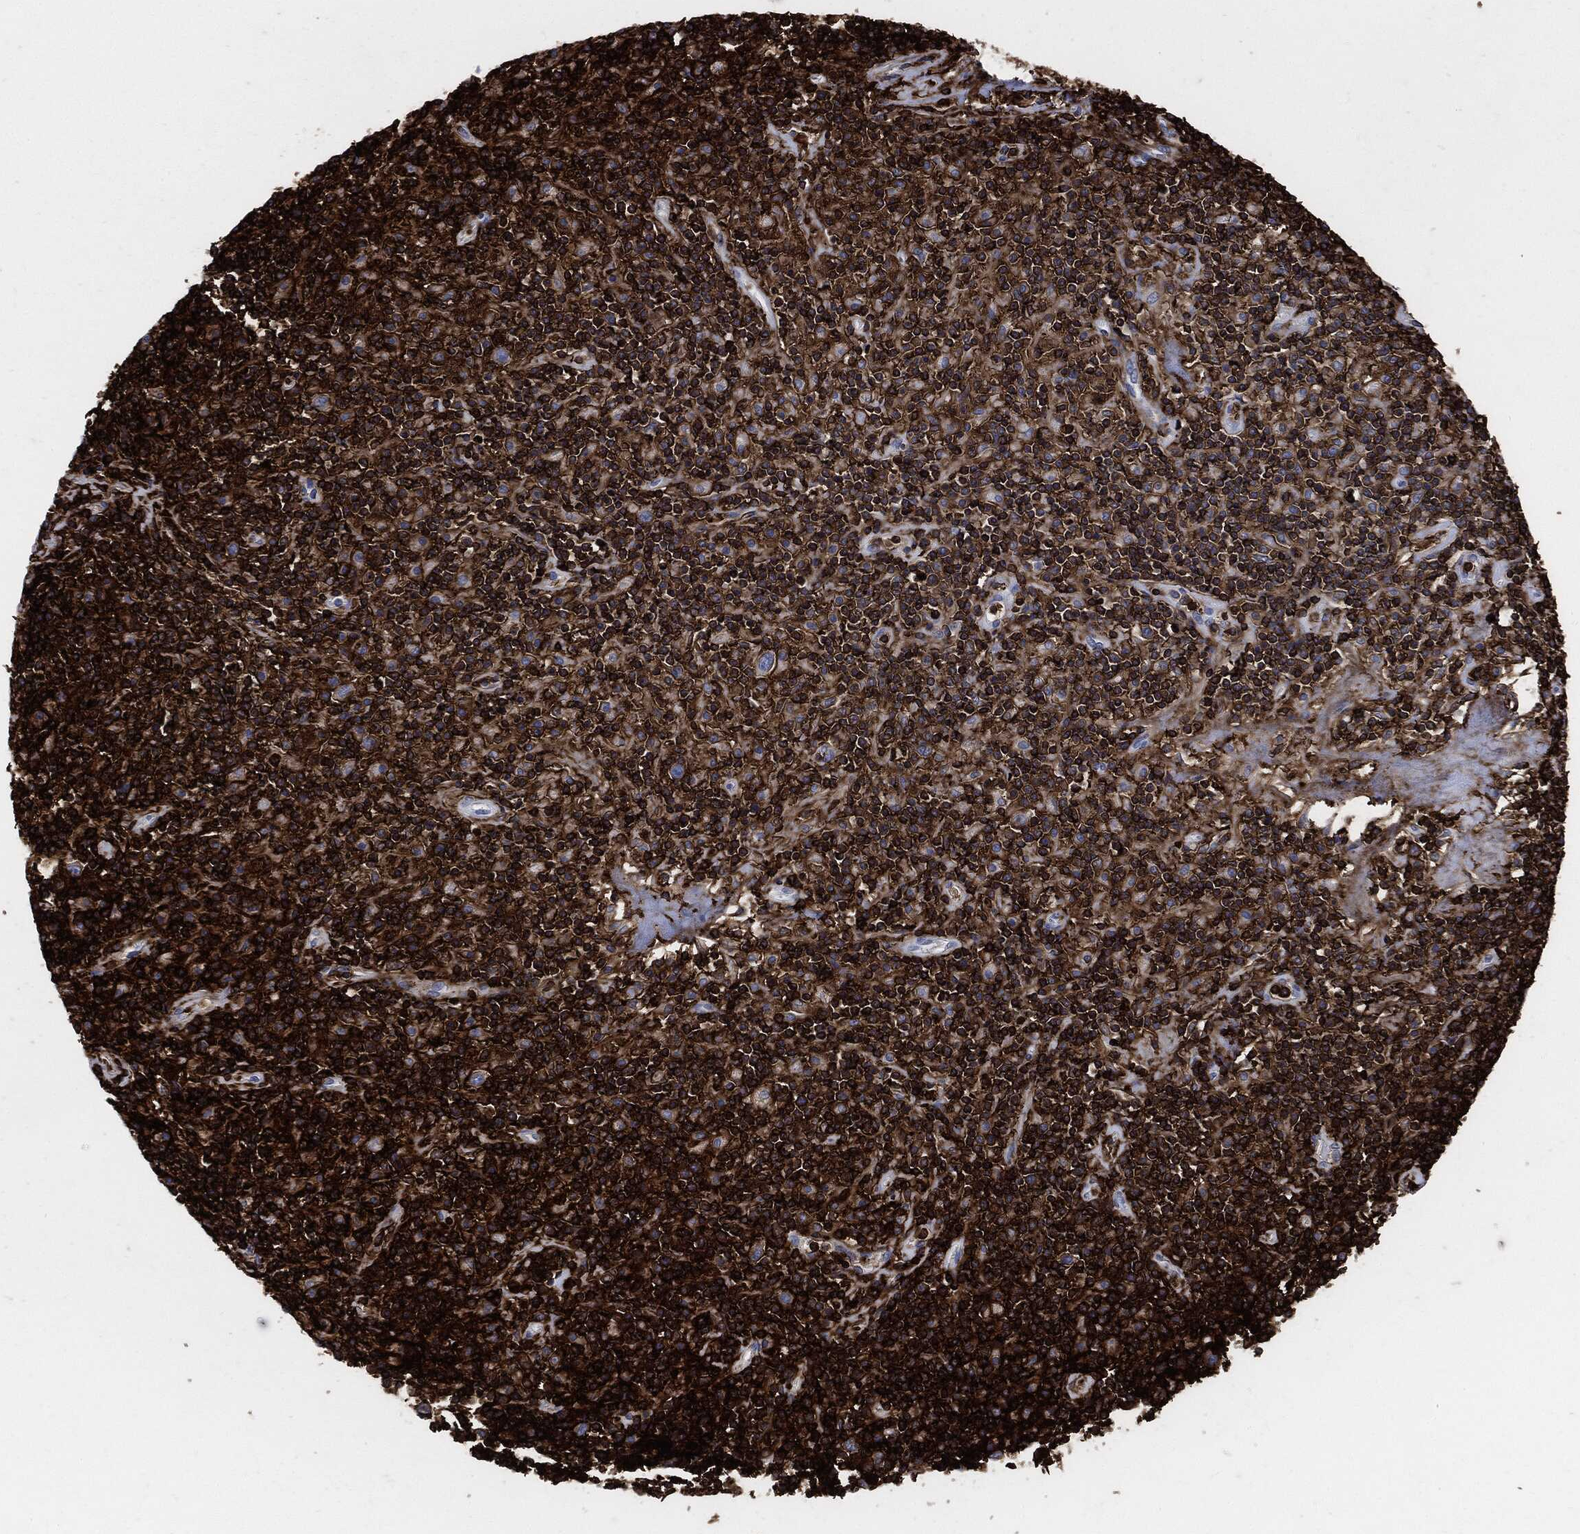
{"staining": {"intensity": "negative", "quantity": "none", "location": "none"}, "tissue": "lymphoma", "cell_type": "Tumor cells", "image_type": "cancer", "snomed": [{"axis": "morphology", "description": "Hodgkin's disease, NOS"}, {"axis": "topography", "description": "Lymph node"}], "caption": "An immunohistochemistry micrograph of Hodgkin's disease is shown. There is no staining in tumor cells of Hodgkin's disease. The staining is performed using DAB (3,3'-diaminobenzidine) brown chromogen with nuclei counter-stained in using hematoxylin.", "gene": "PTPRC", "patient": {"sex": "male", "age": 70}}